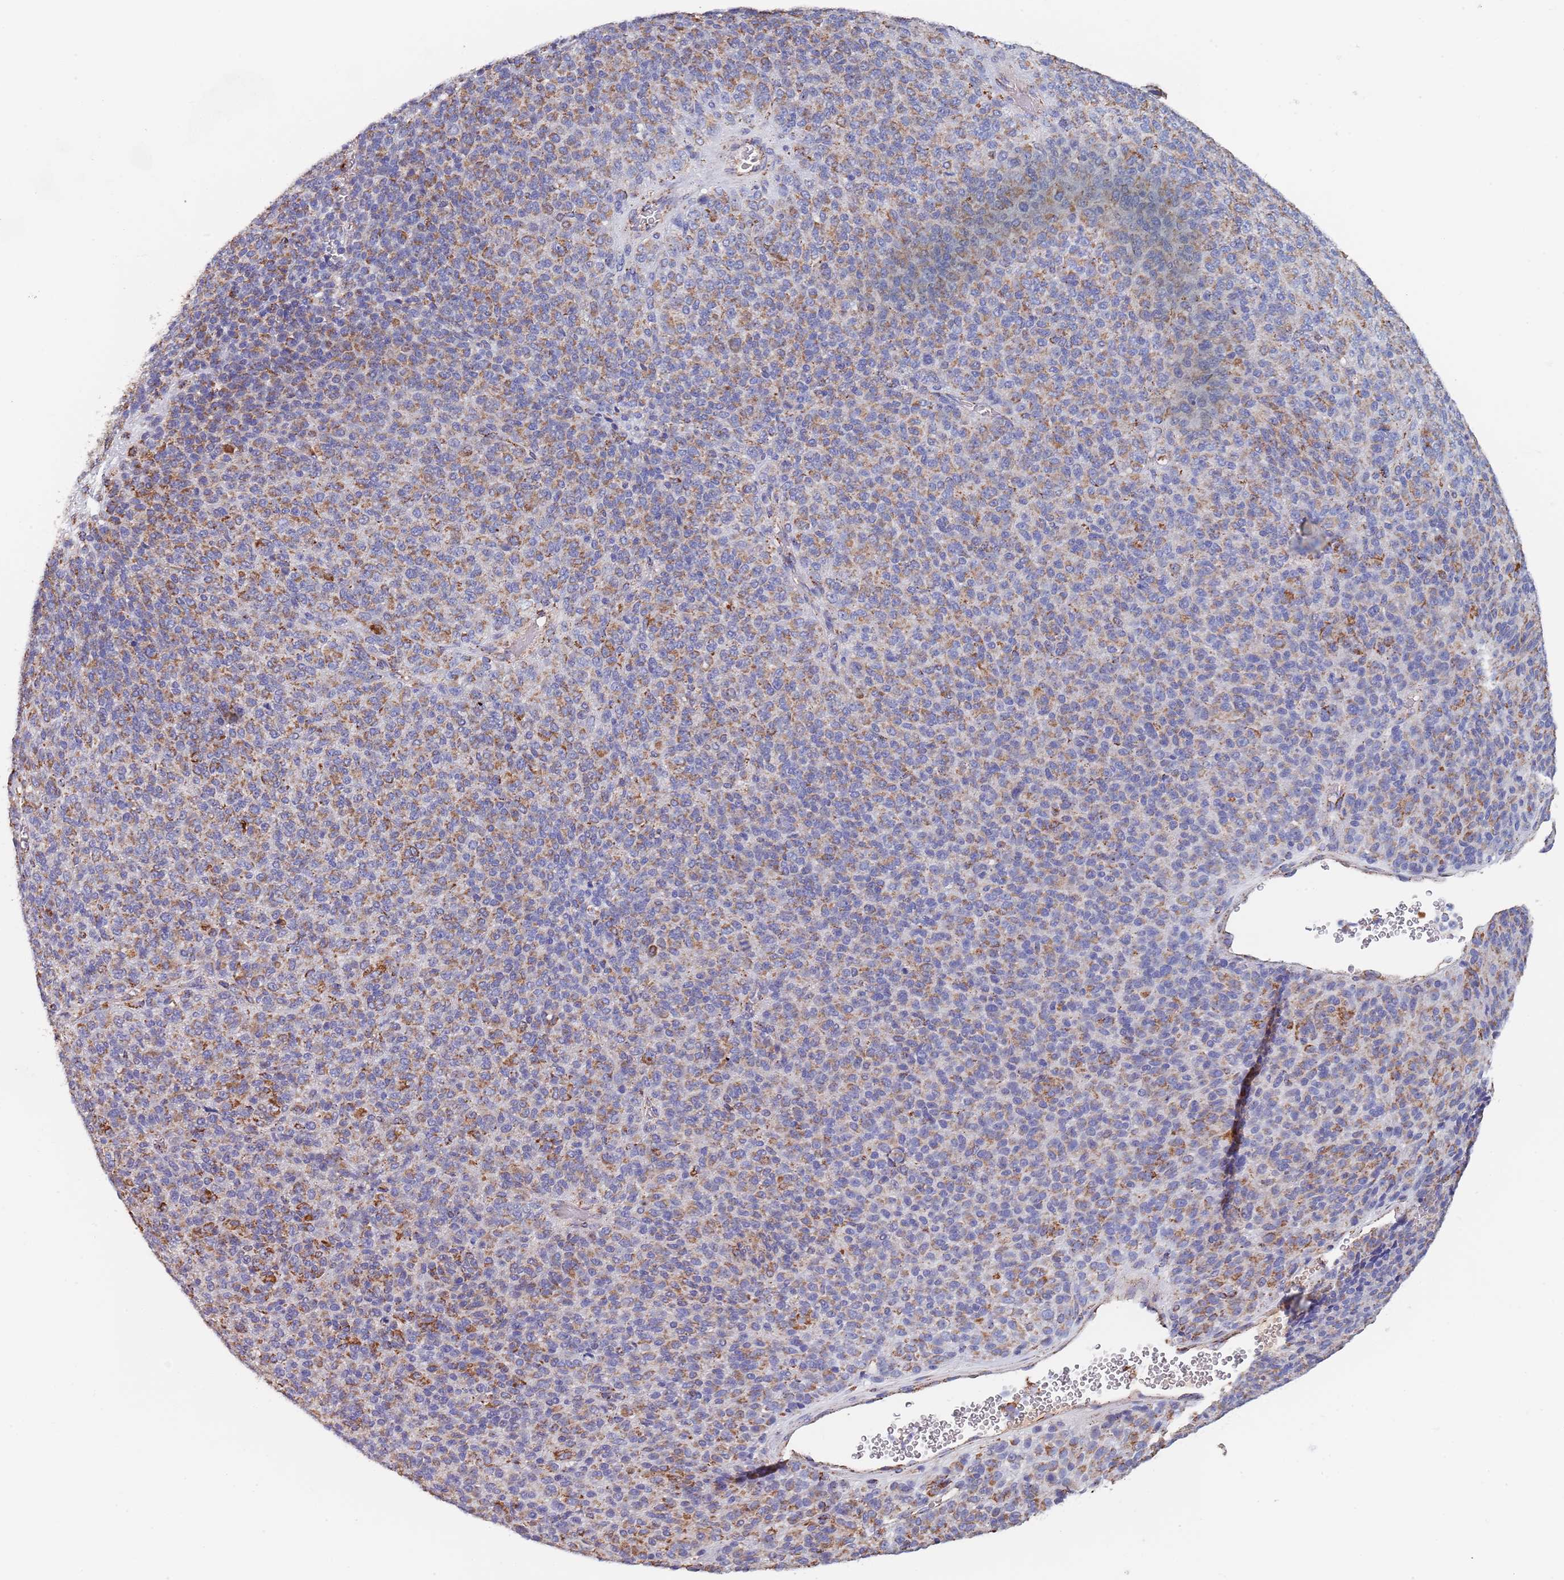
{"staining": {"intensity": "moderate", "quantity": ">75%", "location": "cytoplasmic/membranous"}, "tissue": "melanoma", "cell_type": "Tumor cells", "image_type": "cancer", "snomed": [{"axis": "morphology", "description": "Malignant melanoma, Metastatic site"}, {"axis": "topography", "description": "Brain"}], "caption": "Protein expression analysis of melanoma displays moderate cytoplasmic/membranous expression in about >75% of tumor cells.", "gene": "PGP", "patient": {"sex": "female", "age": 56}}